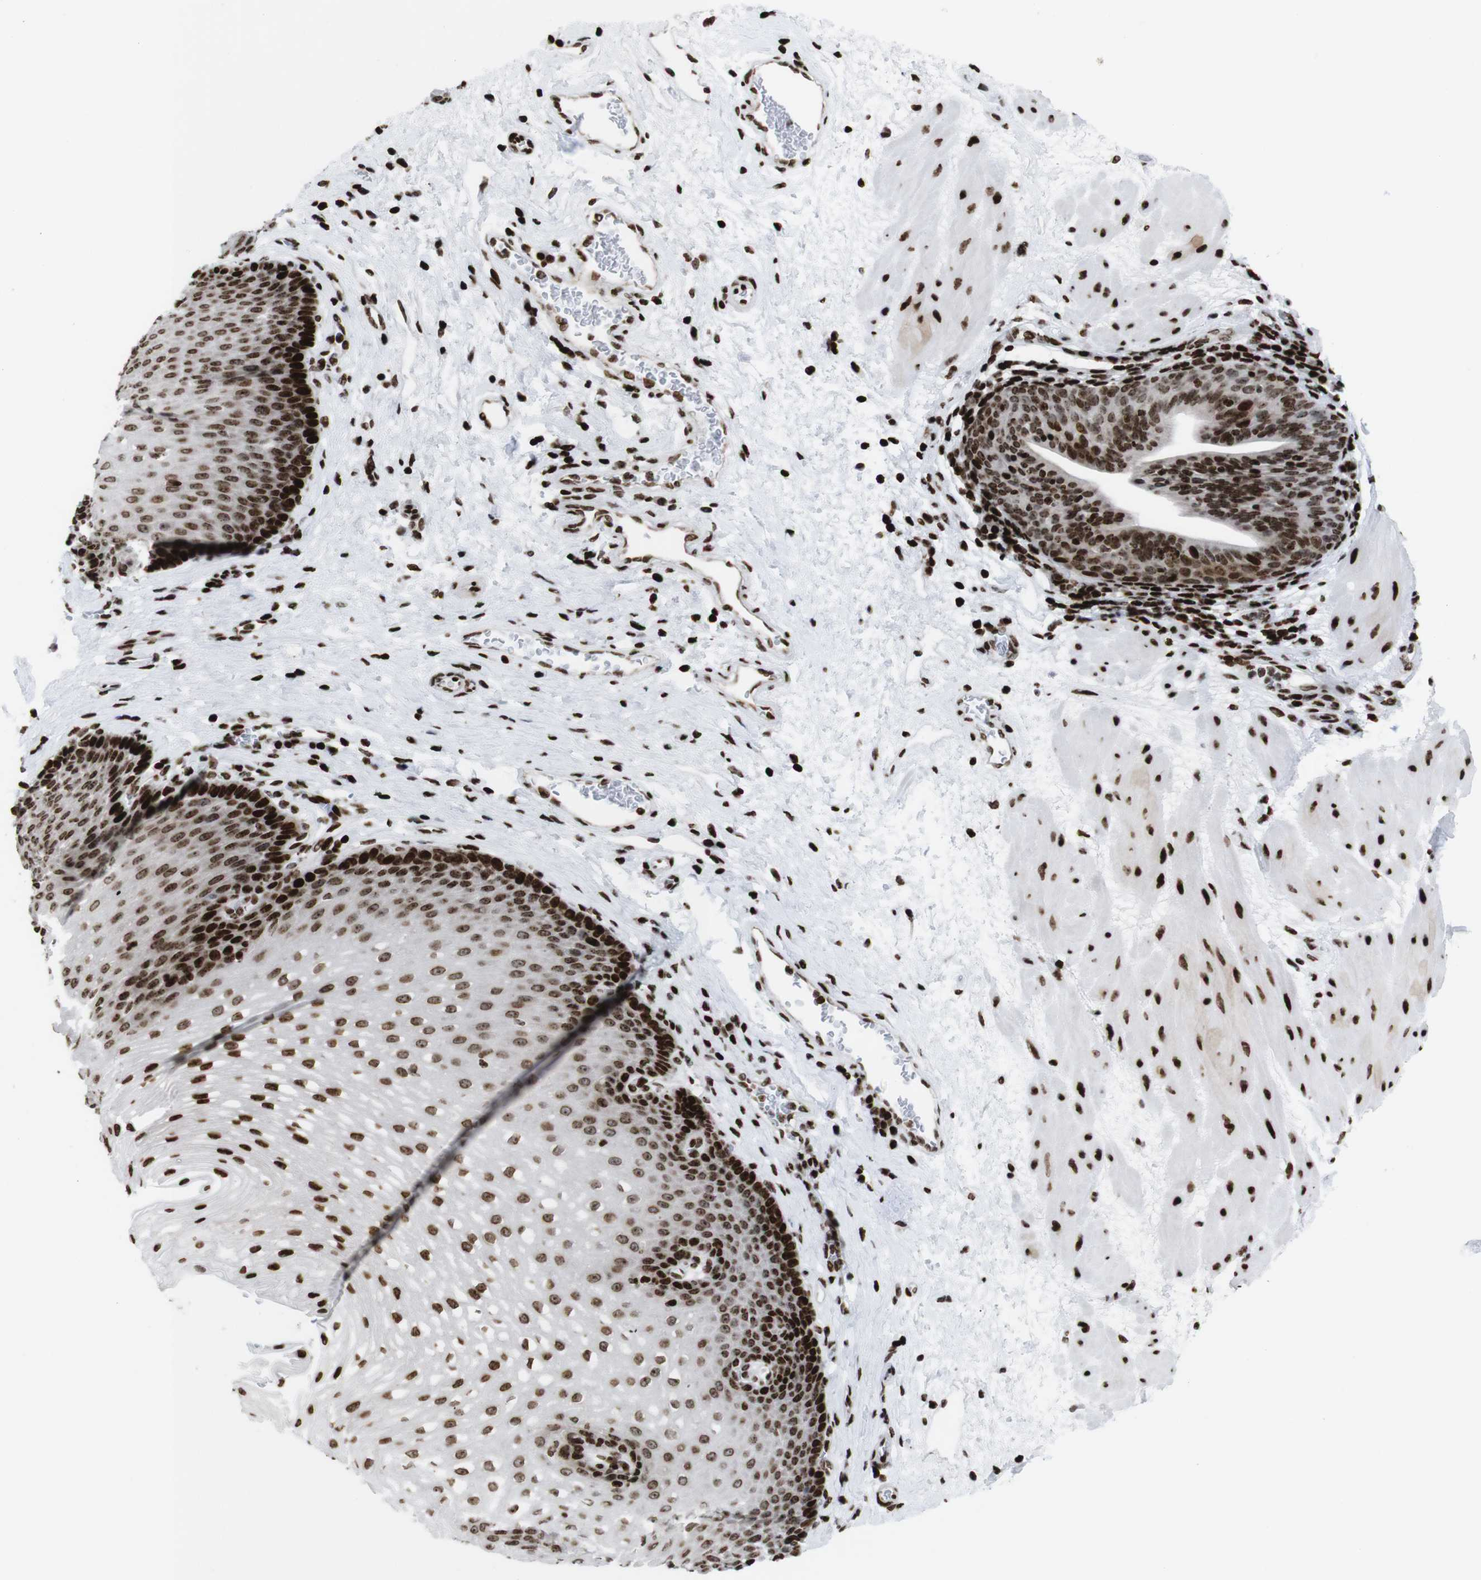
{"staining": {"intensity": "strong", "quantity": ">75%", "location": "nuclear"}, "tissue": "esophagus", "cell_type": "Squamous epithelial cells", "image_type": "normal", "snomed": [{"axis": "morphology", "description": "Normal tissue, NOS"}, {"axis": "topography", "description": "Esophagus"}], "caption": "High-magnification brightfield microscopy of unremarkable esophagus stained with DAB (3,3'-diaminobenzidine) (brown) and counterstained with hematoxylin (blue). squamous epithelial cells exhibit strong nuclear expression is identified in about>75% of cells.", "gene": "H1", "patient": {"sex": "male", "age": 48}}